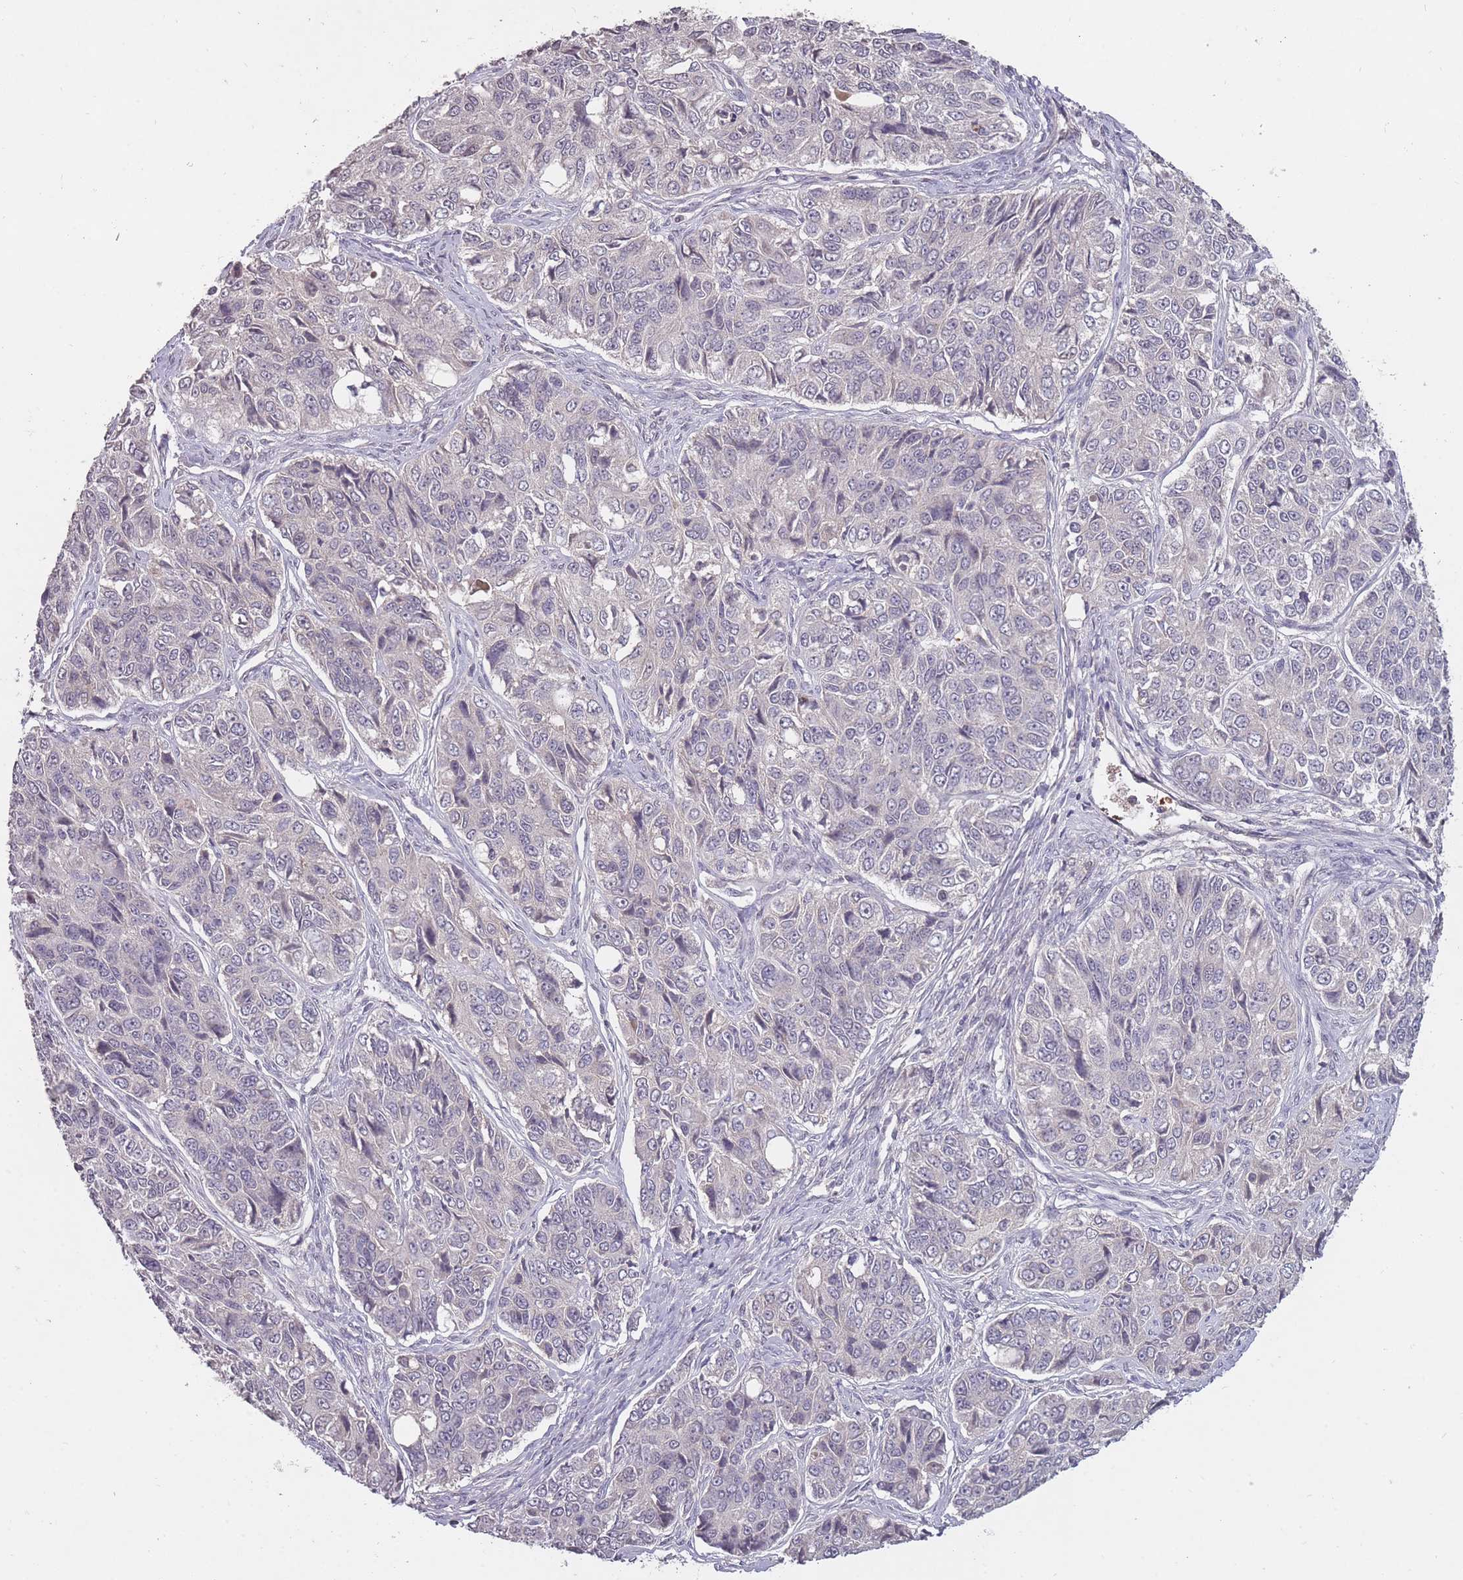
{"staining": {"intensity": "negative", "quantity": "none", "location": "none"}, "tissue": "ovarian cancer", "cell_type": "Tumor cells", "image_type": "cancer", "snomed": [{"axis": "morphology", "description": "Carcinoma, endometroid"}, {"axis": "topography", "description": "Ovary"}], "caption": "Immunohistochemistry histopathology image of human ovarian endometroid carcinoma stained for a protein (brown), which shows no positivity in tumor cells.", "gene": "ADCYAP1R1", "patient": {"sex": "female", "age": 51}}